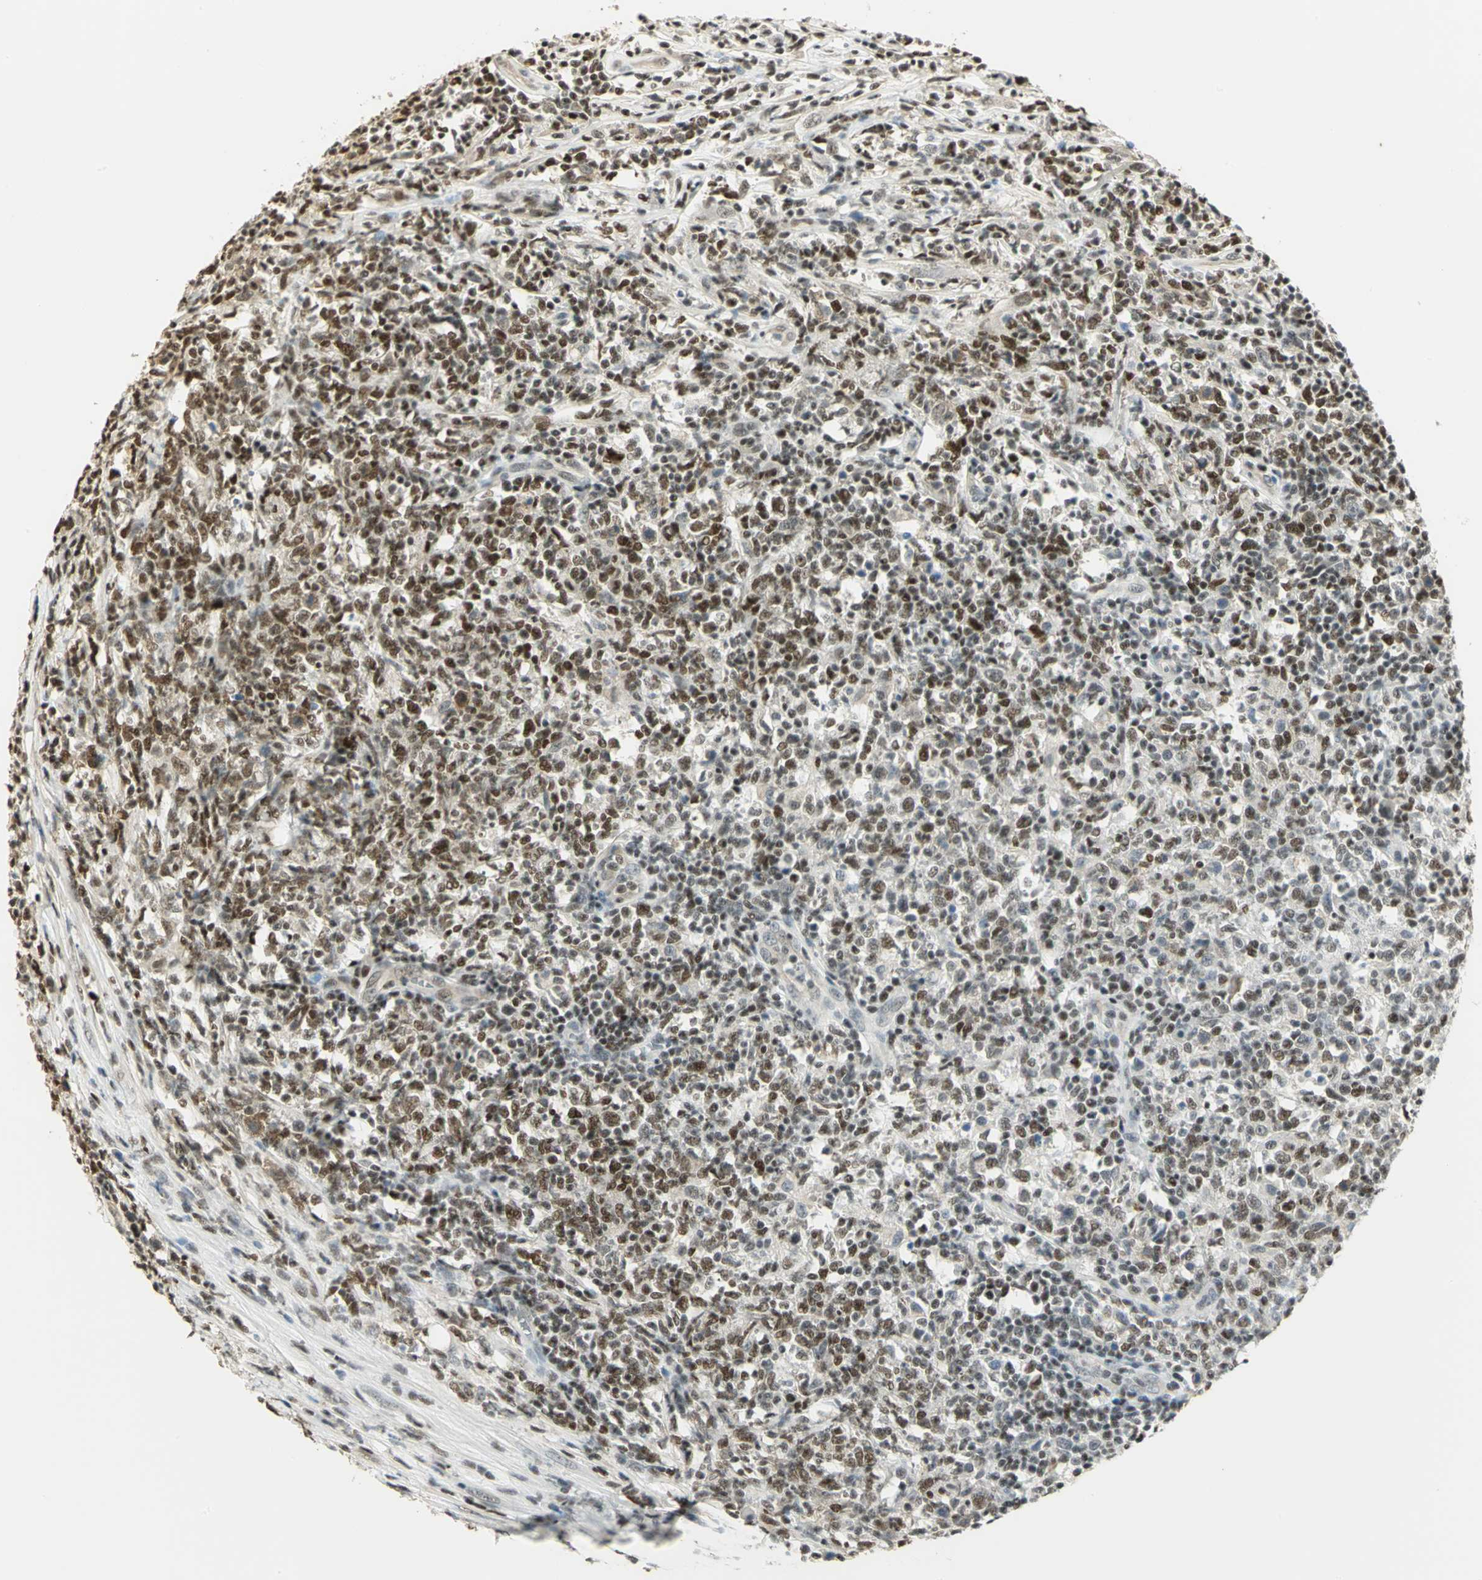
{"staining": {"intensity": "moderate", "quantity": ">75%", "location": "nuclear"}, "tissue": "lymphoma", "cell_type": "Tumor cells", "image_type": "cancer", "snomed": [{"axis": "morphology", "description": "Malignant lymphoma, non-Hodgkin's type, High grade"}, {"axis": "topography", "description": "Lymph node"}], "caption": "A medium amount of moderate nuclear staining is identified in about >75% of tumor cells in lymphoma tissue. (Brightfield microscopy of DAB IHC at high magnification).", "gene": "ELF1", "patient": {"sex": "female", "age": 84}}